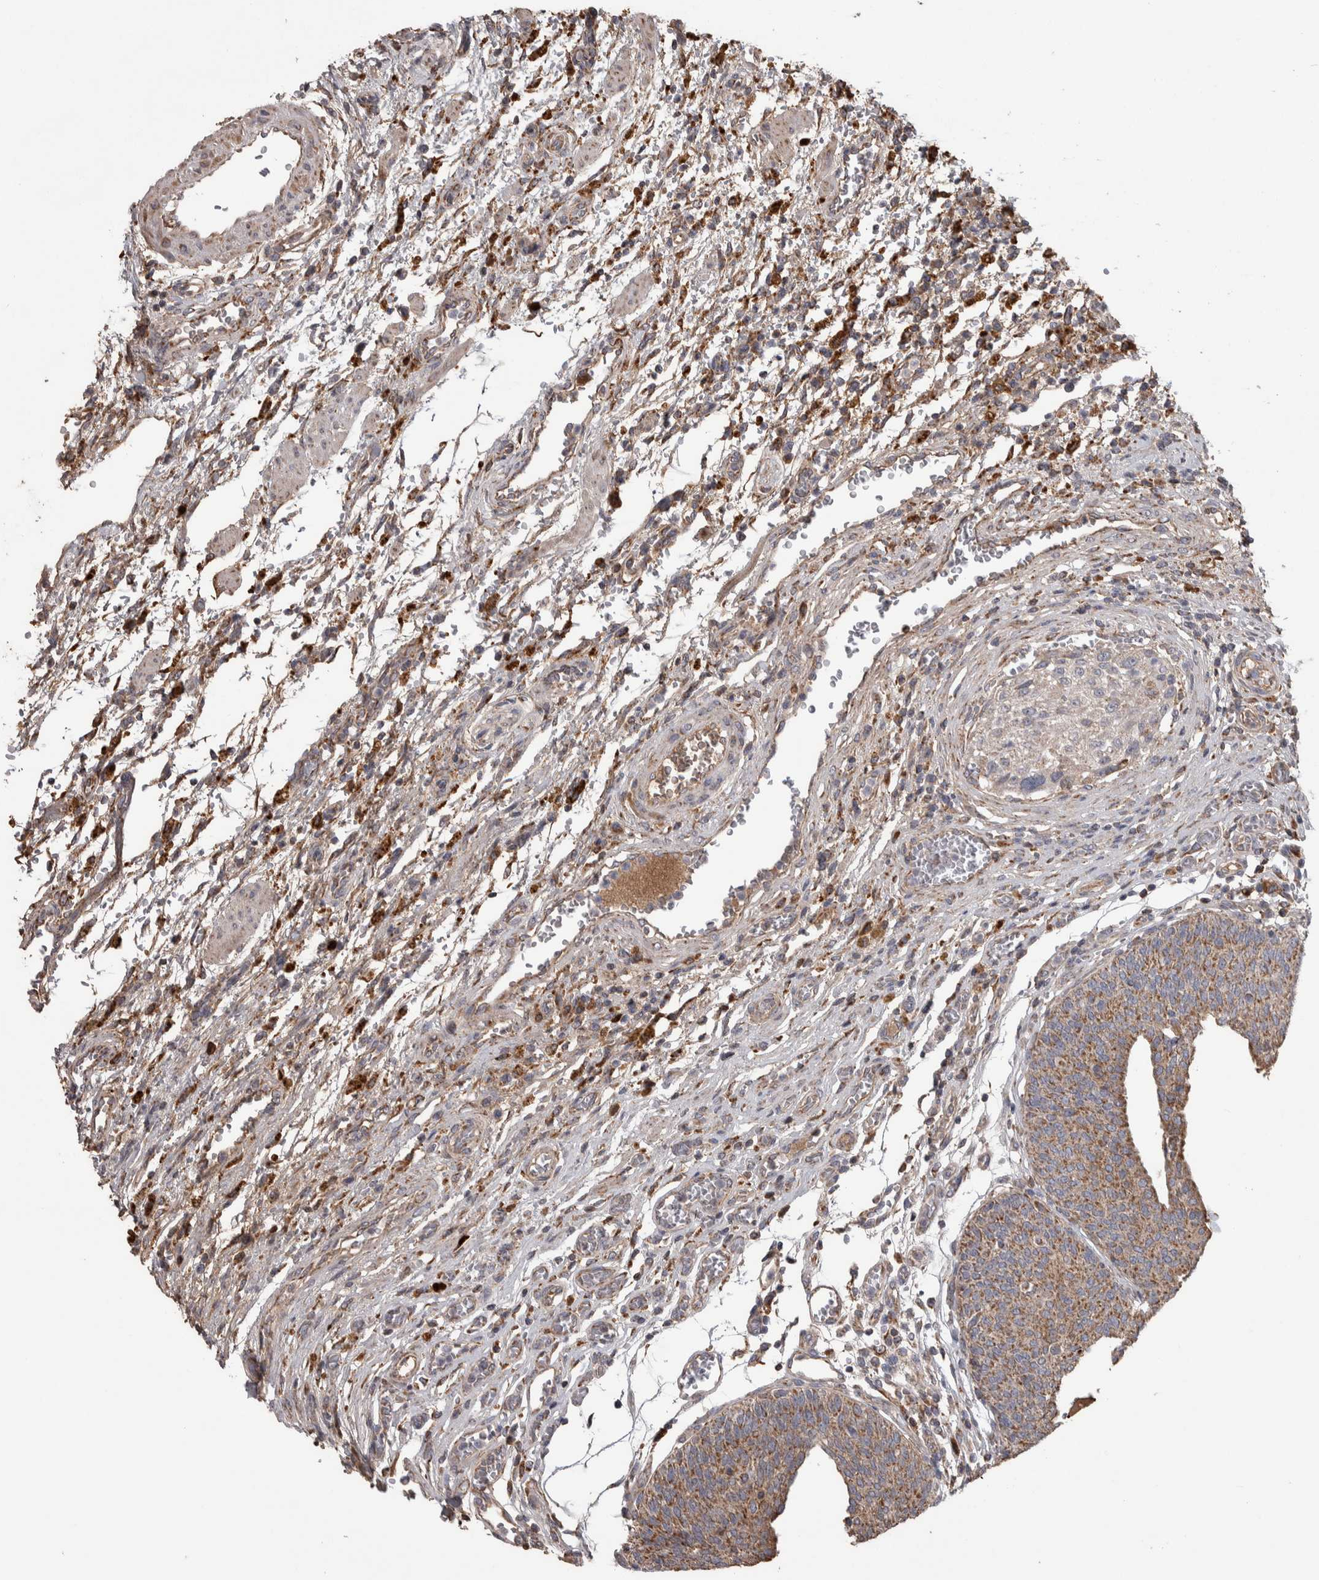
{"staining": {"intensity": "weak", "quantity": "25%-75%", "location": "cytoplasmic/membranous"}, "tissue": "urothelial cancer", "cell_type": "Tumor cells", "image_type": "cancer", "snomed": [{"axis": "morphology", "description": "Urothelial carcinoma, Low grade"}, {"axis": "morphology", "description": "Urothelial carcinoma, High grade"}, {"axis": "topography", "description": "Urinary bladder"}], "caption": "Approximately 25%-75% of tumor cells in low-grade urothelial carcinoma demonstrate weak cytoplasmic/membranous protein staining as visualized by brown immunohistochemical staining.", "gene": "SCO1", "patient": {"sex": "male", "age": 35}}